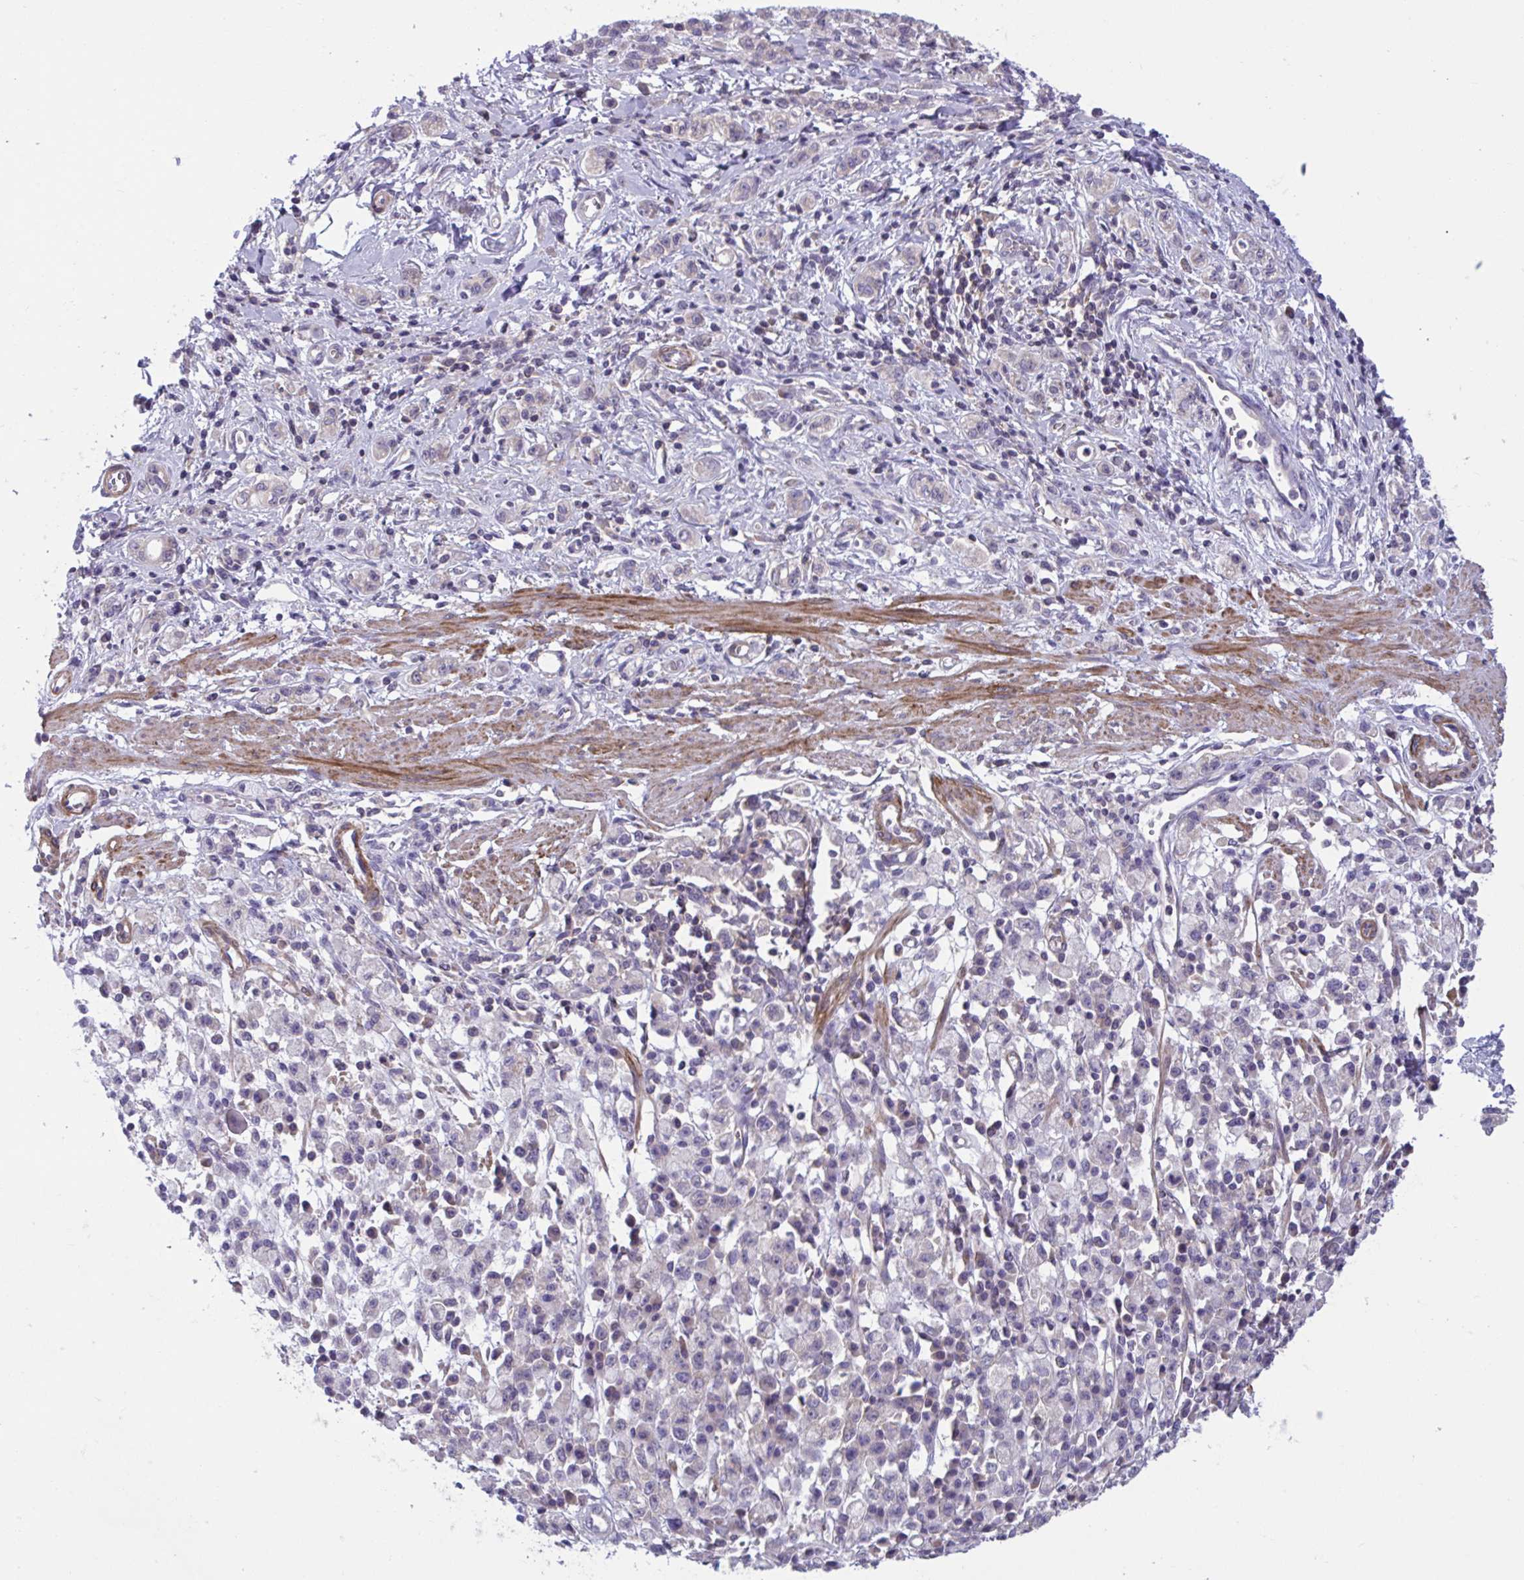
{"staining": {"intensity": "negative", "quantity": "none", "location": "none"}, "tissue": "stomach cancer", "cell_type": "Tumor cells", "image_type": "cancer", "snomed": [{"axis": "morphology", "description": "Adenocarcinoma, NOS"}, {"axis": "topography", "description": "Stomach"}], "caption": "There is no significant positivity in tumor cells of stomach cancer (adenocarcinoma). (Brightfield microscopy of DAB immunohistochemistry at high magnification).", "gene": "WNT9B", "patient": {"sex": "male", "age": 77}}